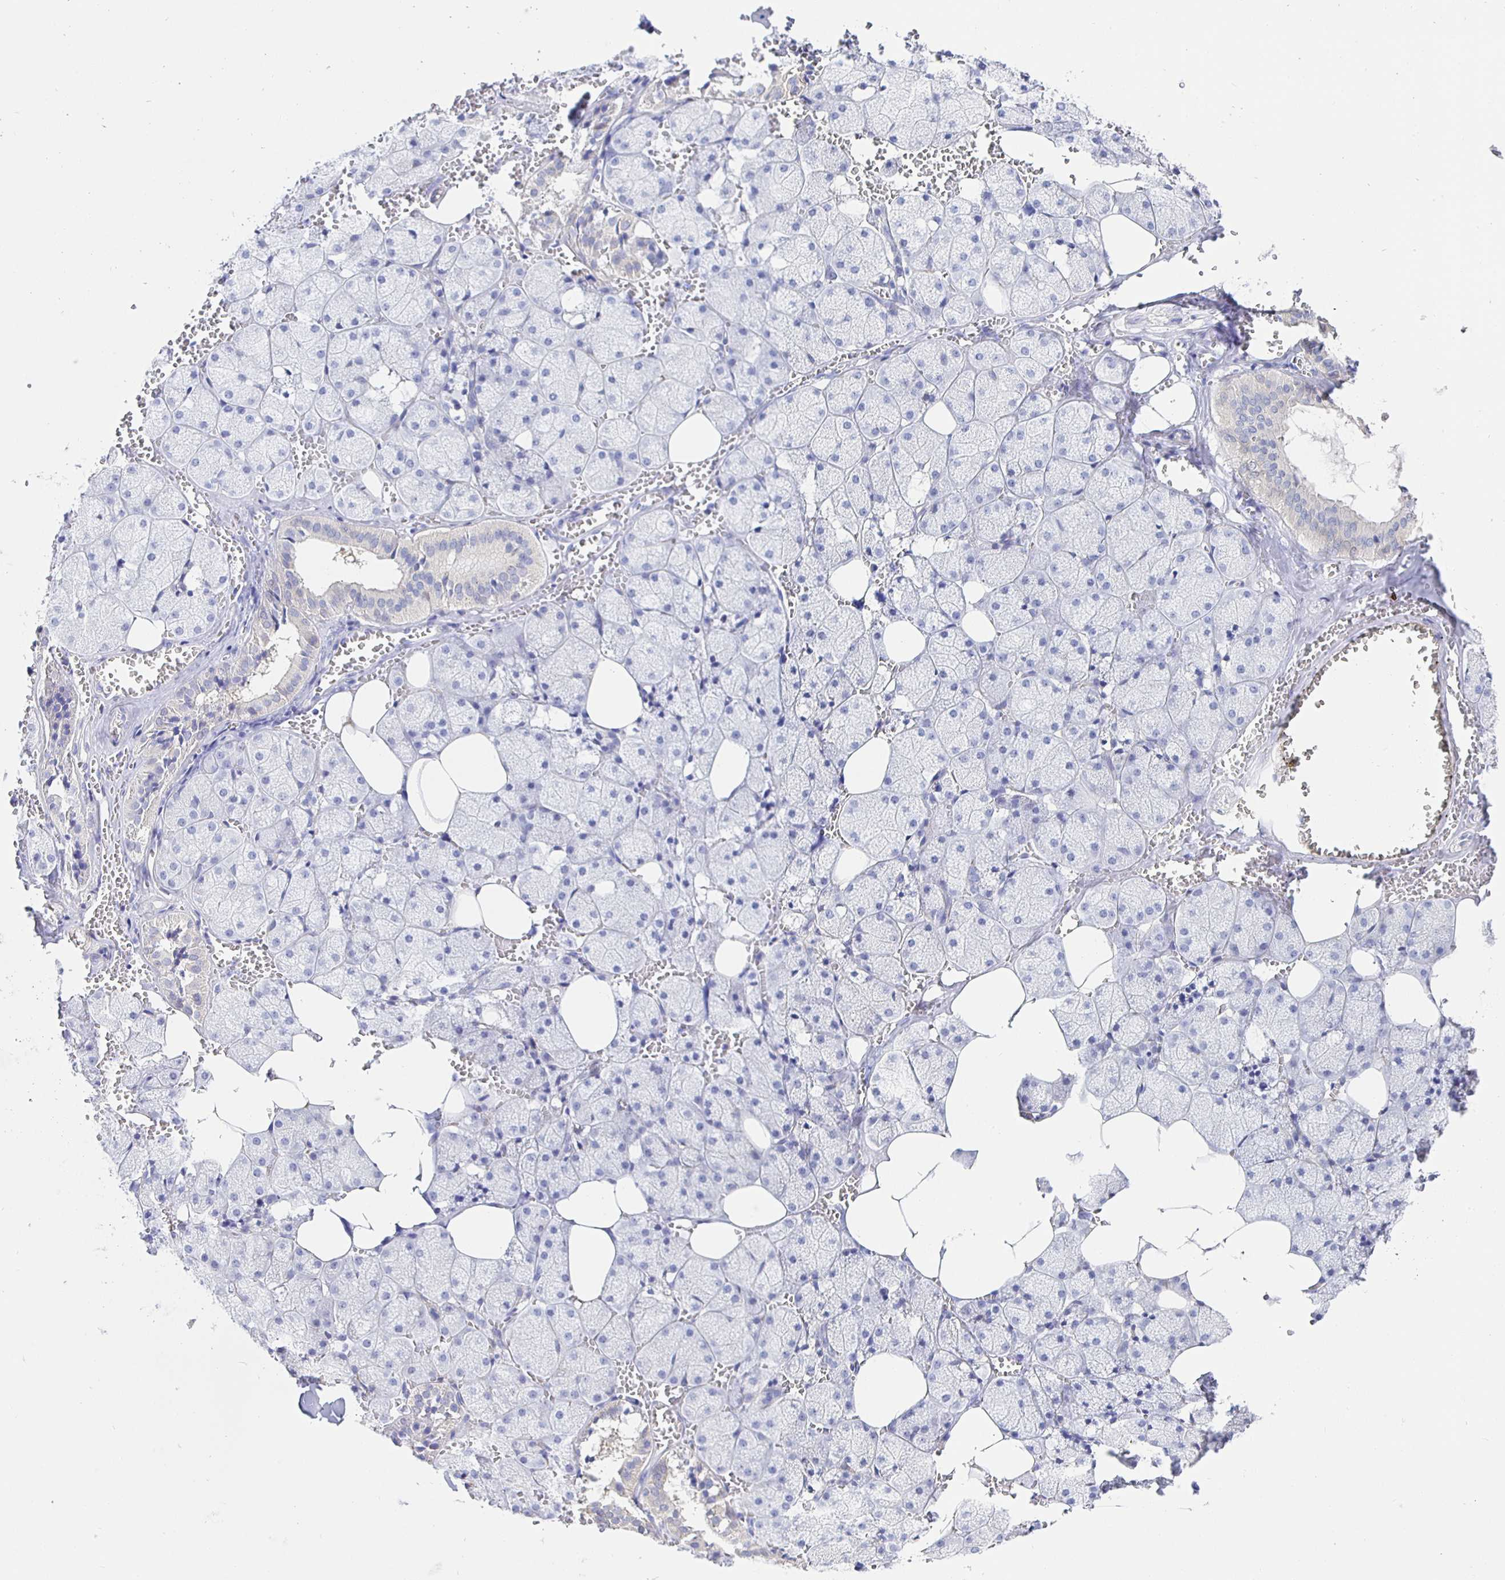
{"staining": {"intensity": "negative", "quantity": "none", "location": "none"}, "tissue": "salivary gland", "cell_type": "Glandular cells", "image_type": "normal", "snomed": [{"axis": "morphology", "description": "Normal tissue, NOS"}, {"axis": "topography", "description": "Salivary gland"}, {"axis": "topography", "description": "Peripheral nerve tissue"}], "caption": "DAB (3,3'-diaminobenzidine) immunohistochemical staining of unremarkable salivary gland exhibits no significant positivity in glandular cells.", "gene": "HSPA4L", "patient": {"sex": "male", "age": 38}}